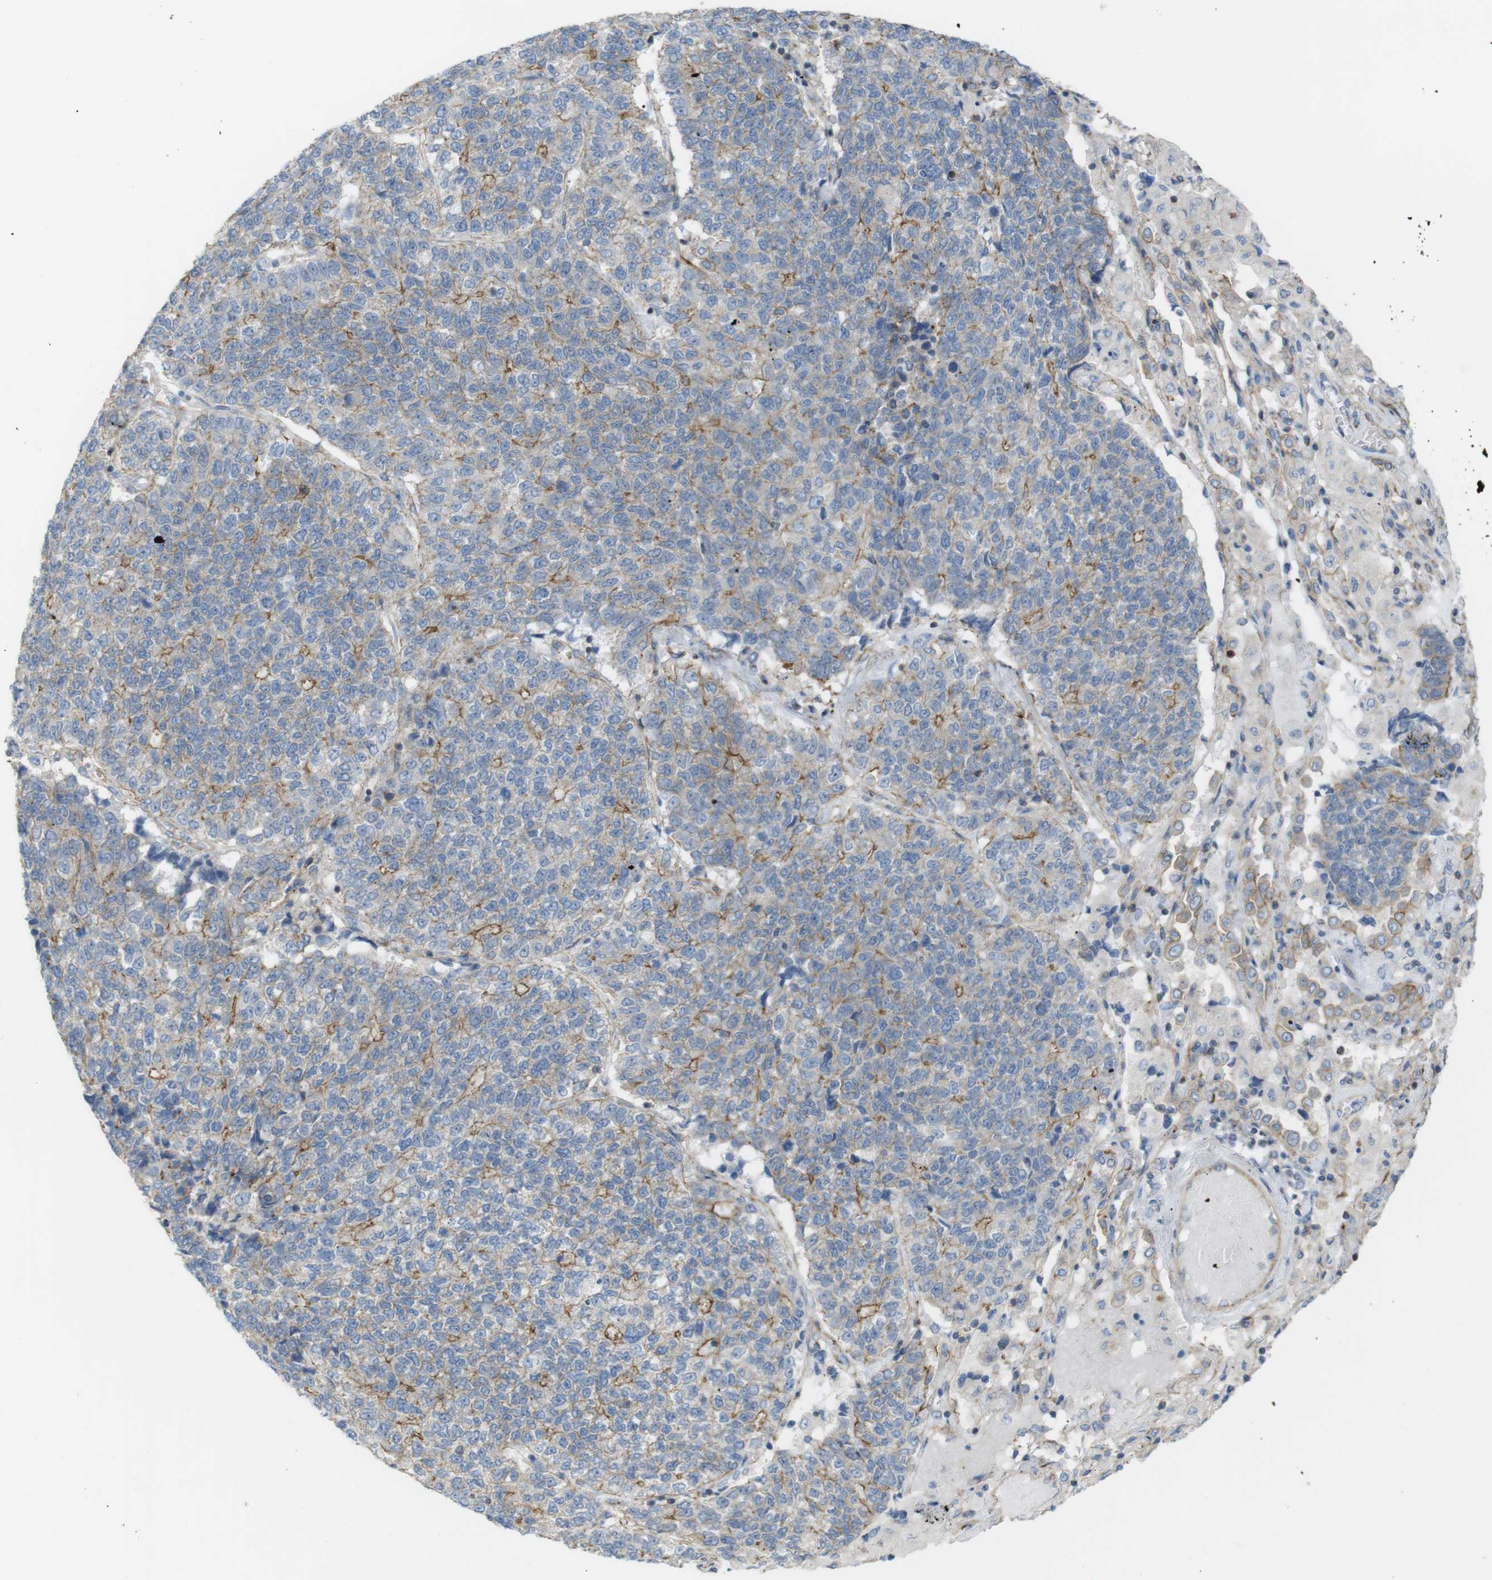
{"staining": {"intensity": "moderate", "quantity": "25%-75%", "location": "cytoplasmic/membranous"}, "tissue": "lung cancer", "cell_type": "Tumor cells", "image_type": "cancer", "snomed": [{"axis": "morphology", "description": "Adenocarcinoma, NOS"}, {"axis": "topography", "description": "Lung"}], "caption": "About 25%-75% of tumor cells in adenocarcinoma (lung) exhibit moderate cytoplasmic/membranous protein positivity as visualized by brown immunohistochemical staining.", "gene": "PREX2", "patient": {"sex": "male", "age": 49}}